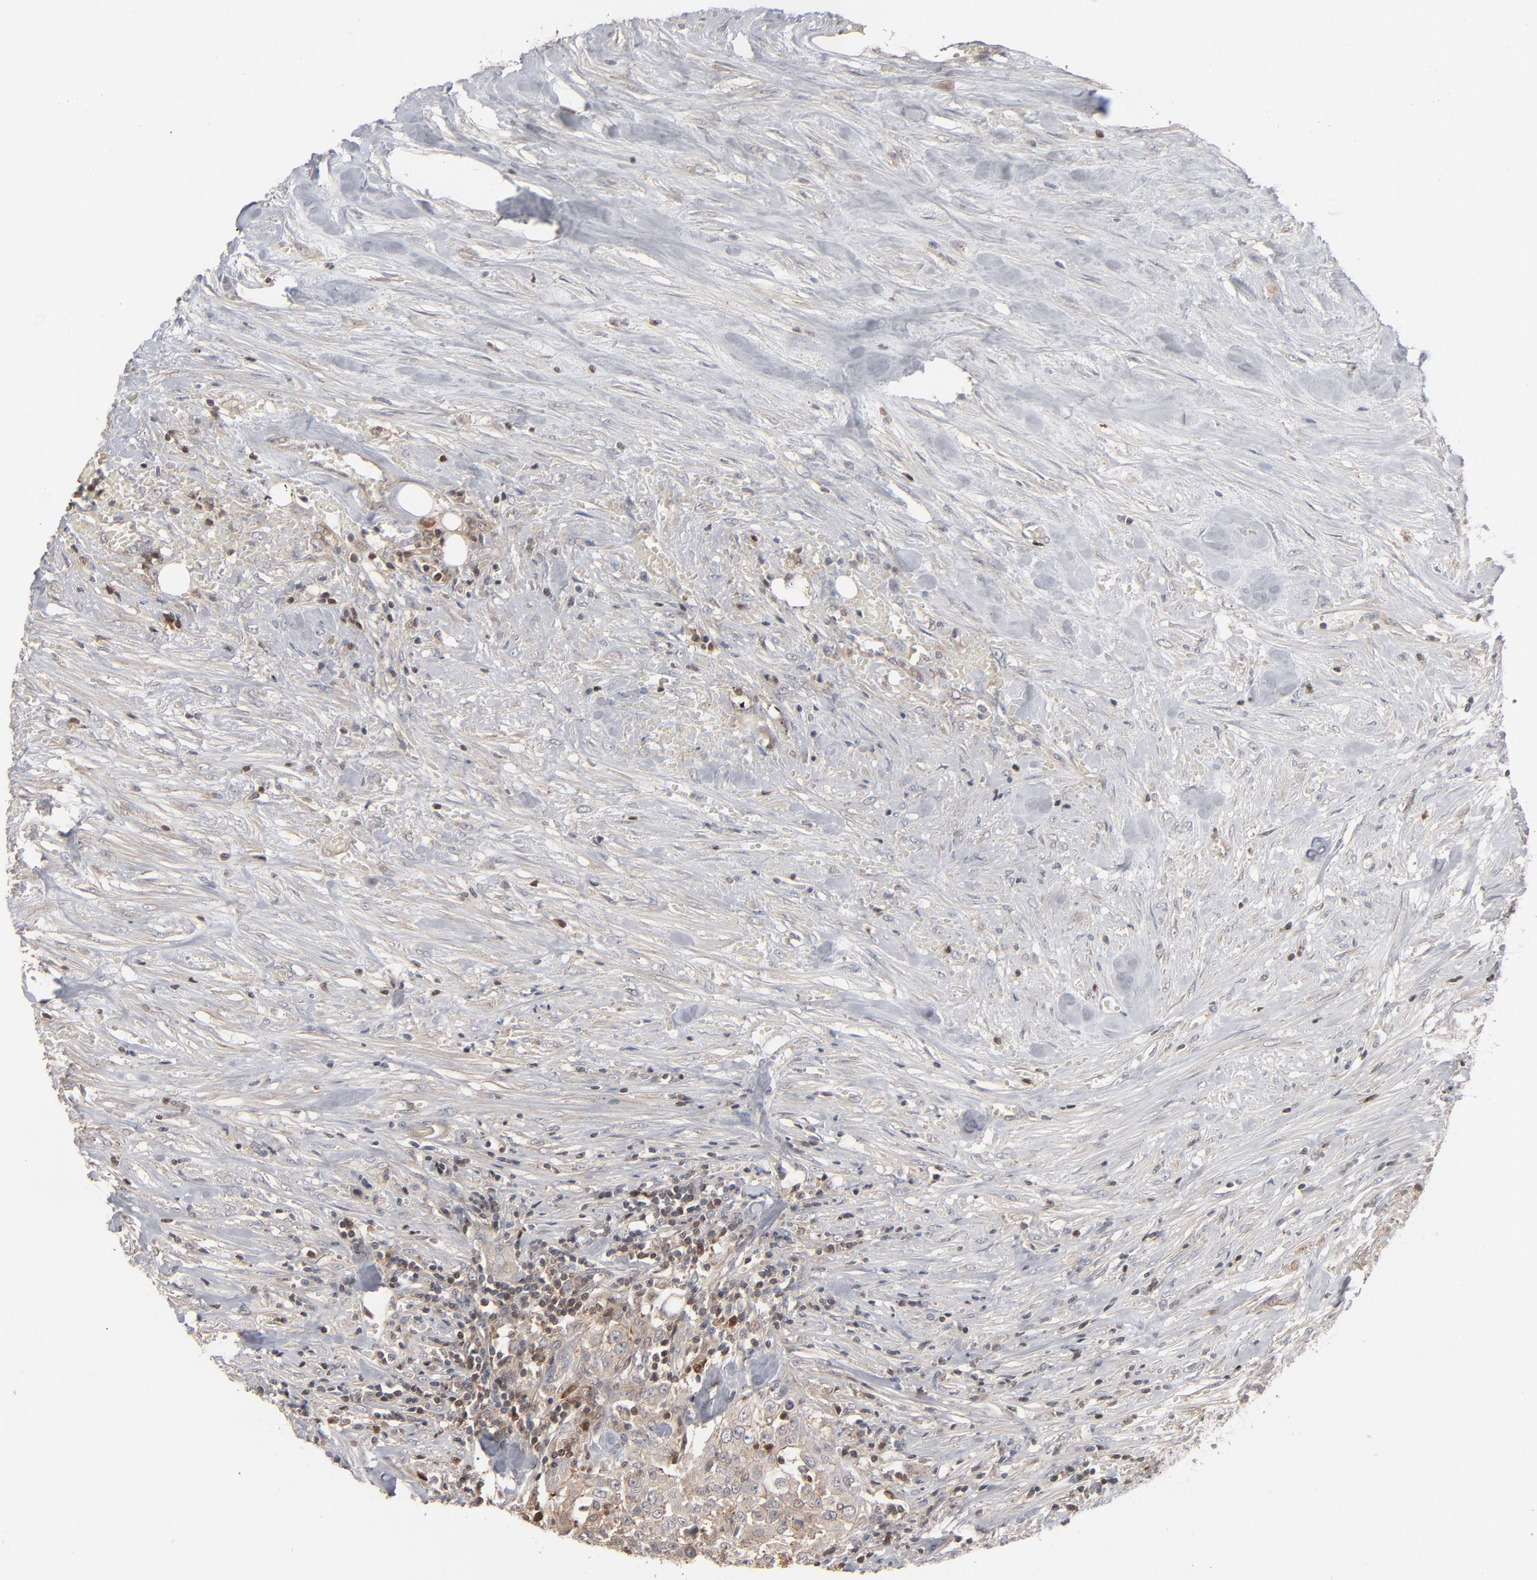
{"staining": {"intensity": "weak", "quantity": ">75%", "location": "cytoplasmic/membranous"}, "tissue": "urothelial cancer", "cell_type": "Tumor cells", "image_type": "cancer", "snomed": [{"axis": "morphology", "description": "Urothelial carcinoma, High grade"}, {"axis": "topography", "description": "Urinary bladder"}], "caption": "IHC histopathology image of human urothelial cancer stained for a protein (brown), which displays low levels of weak cytoplasmic/membranous expression in about >75% of tumor cells.", "gene": "STAT4", "patient": {"sex": "male", "age": 74}}